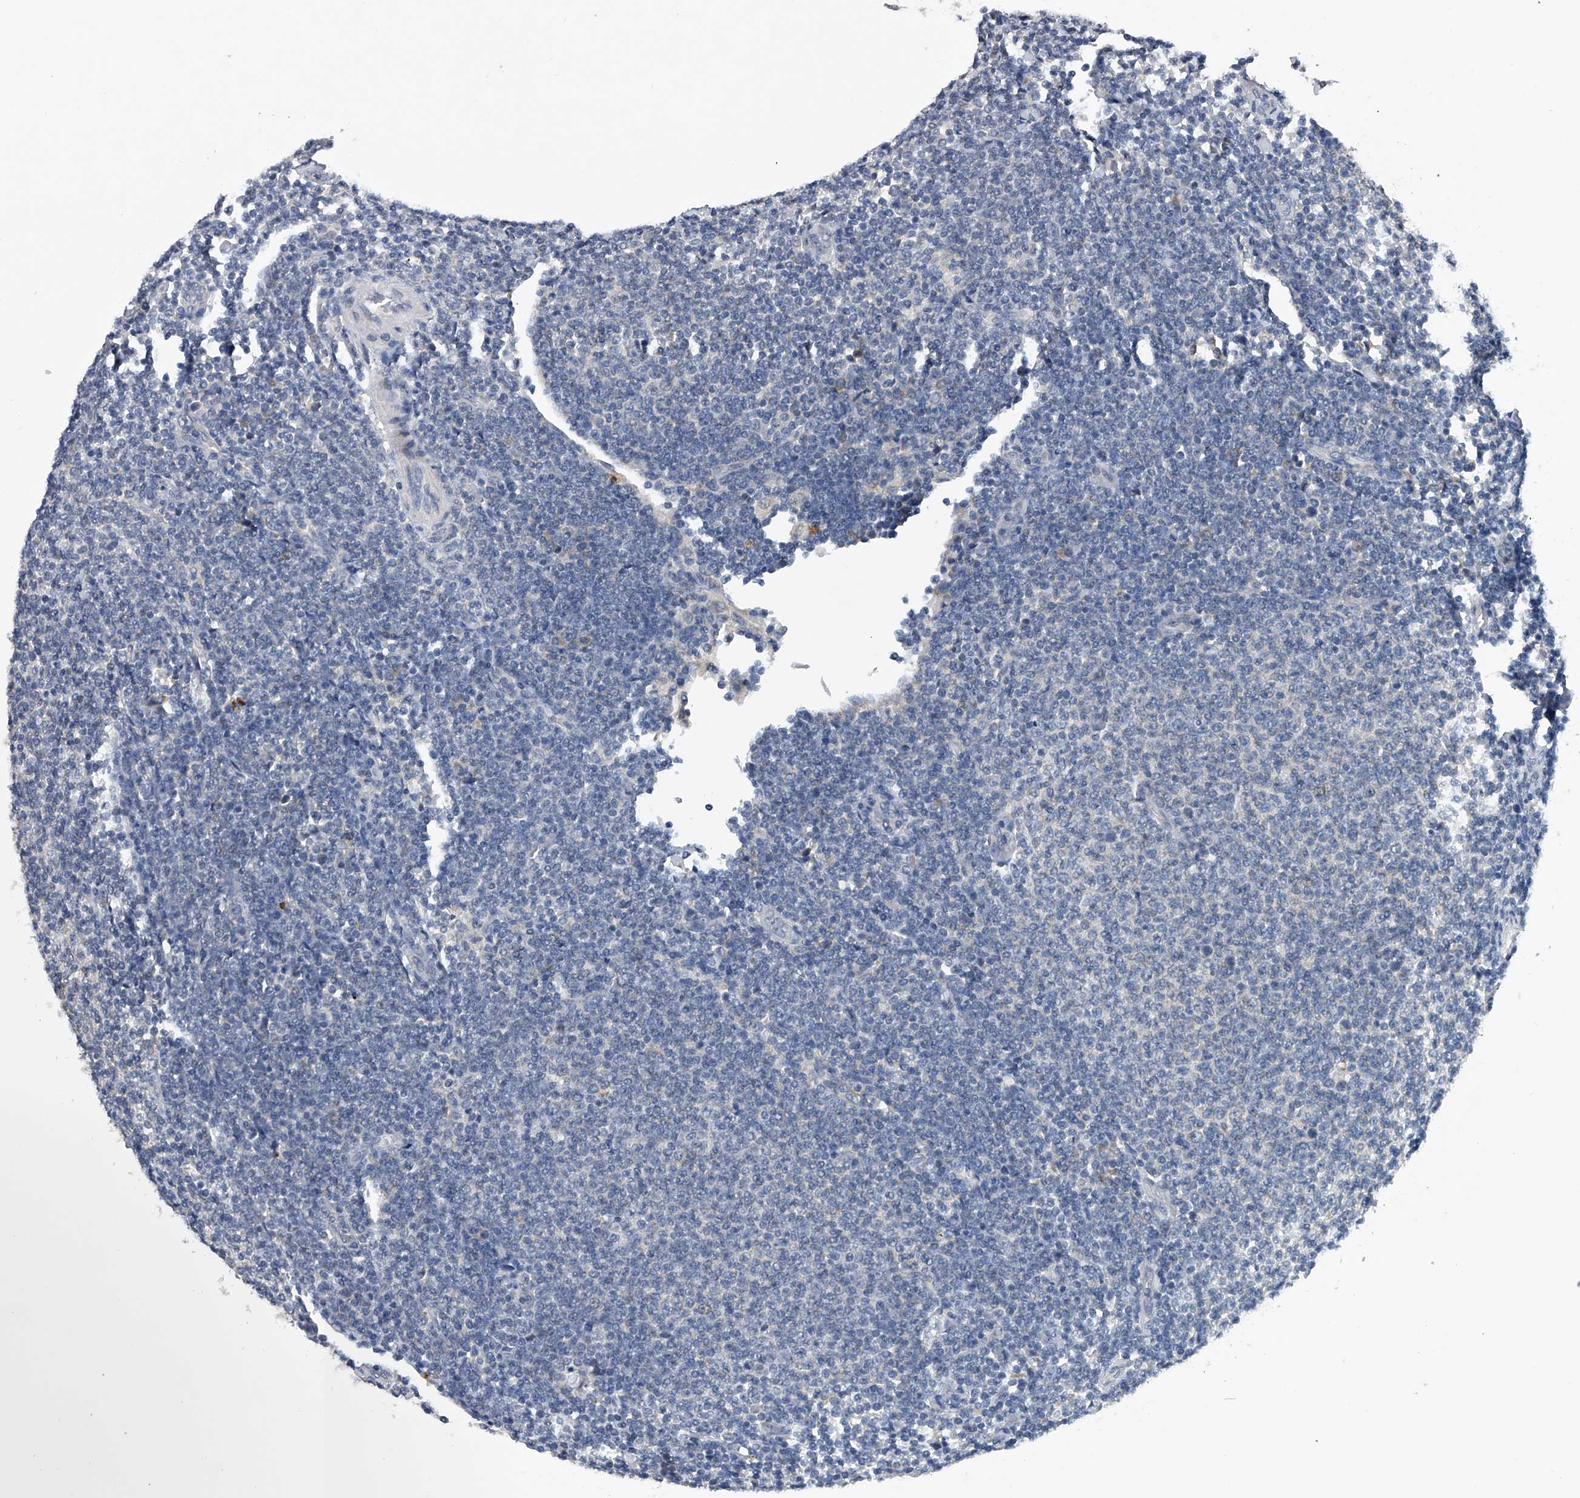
{"staining": {"intensity": "negative", "quantity": "none", "location": "none"}, "tissue": "lymphoma", "cell_type": "Tumor cells", "image_type": "cancer", "snomed": [{"axis": "morphology", "description": "Malignant lymphoma, non-Hodgkin's type, Low grade"}, {"axis": "topography", "description": "Lymph node"}], "caption": "Immunohistochemistry (IHC) image of neoplastic tissue: human lymphoma stained with DAB (3,3'-diaminobenzidine) reveals no significant protein positivity in tumor cells. The staining was performed using DAB (3,3'-diaminobenzidine) to visualize the protein expression in brown, while the nuclei were stained in blue with hematoxylin (Magnification: 20x).", "gene": "RNF5", "patient": {"sex": "male", "age": 66}}